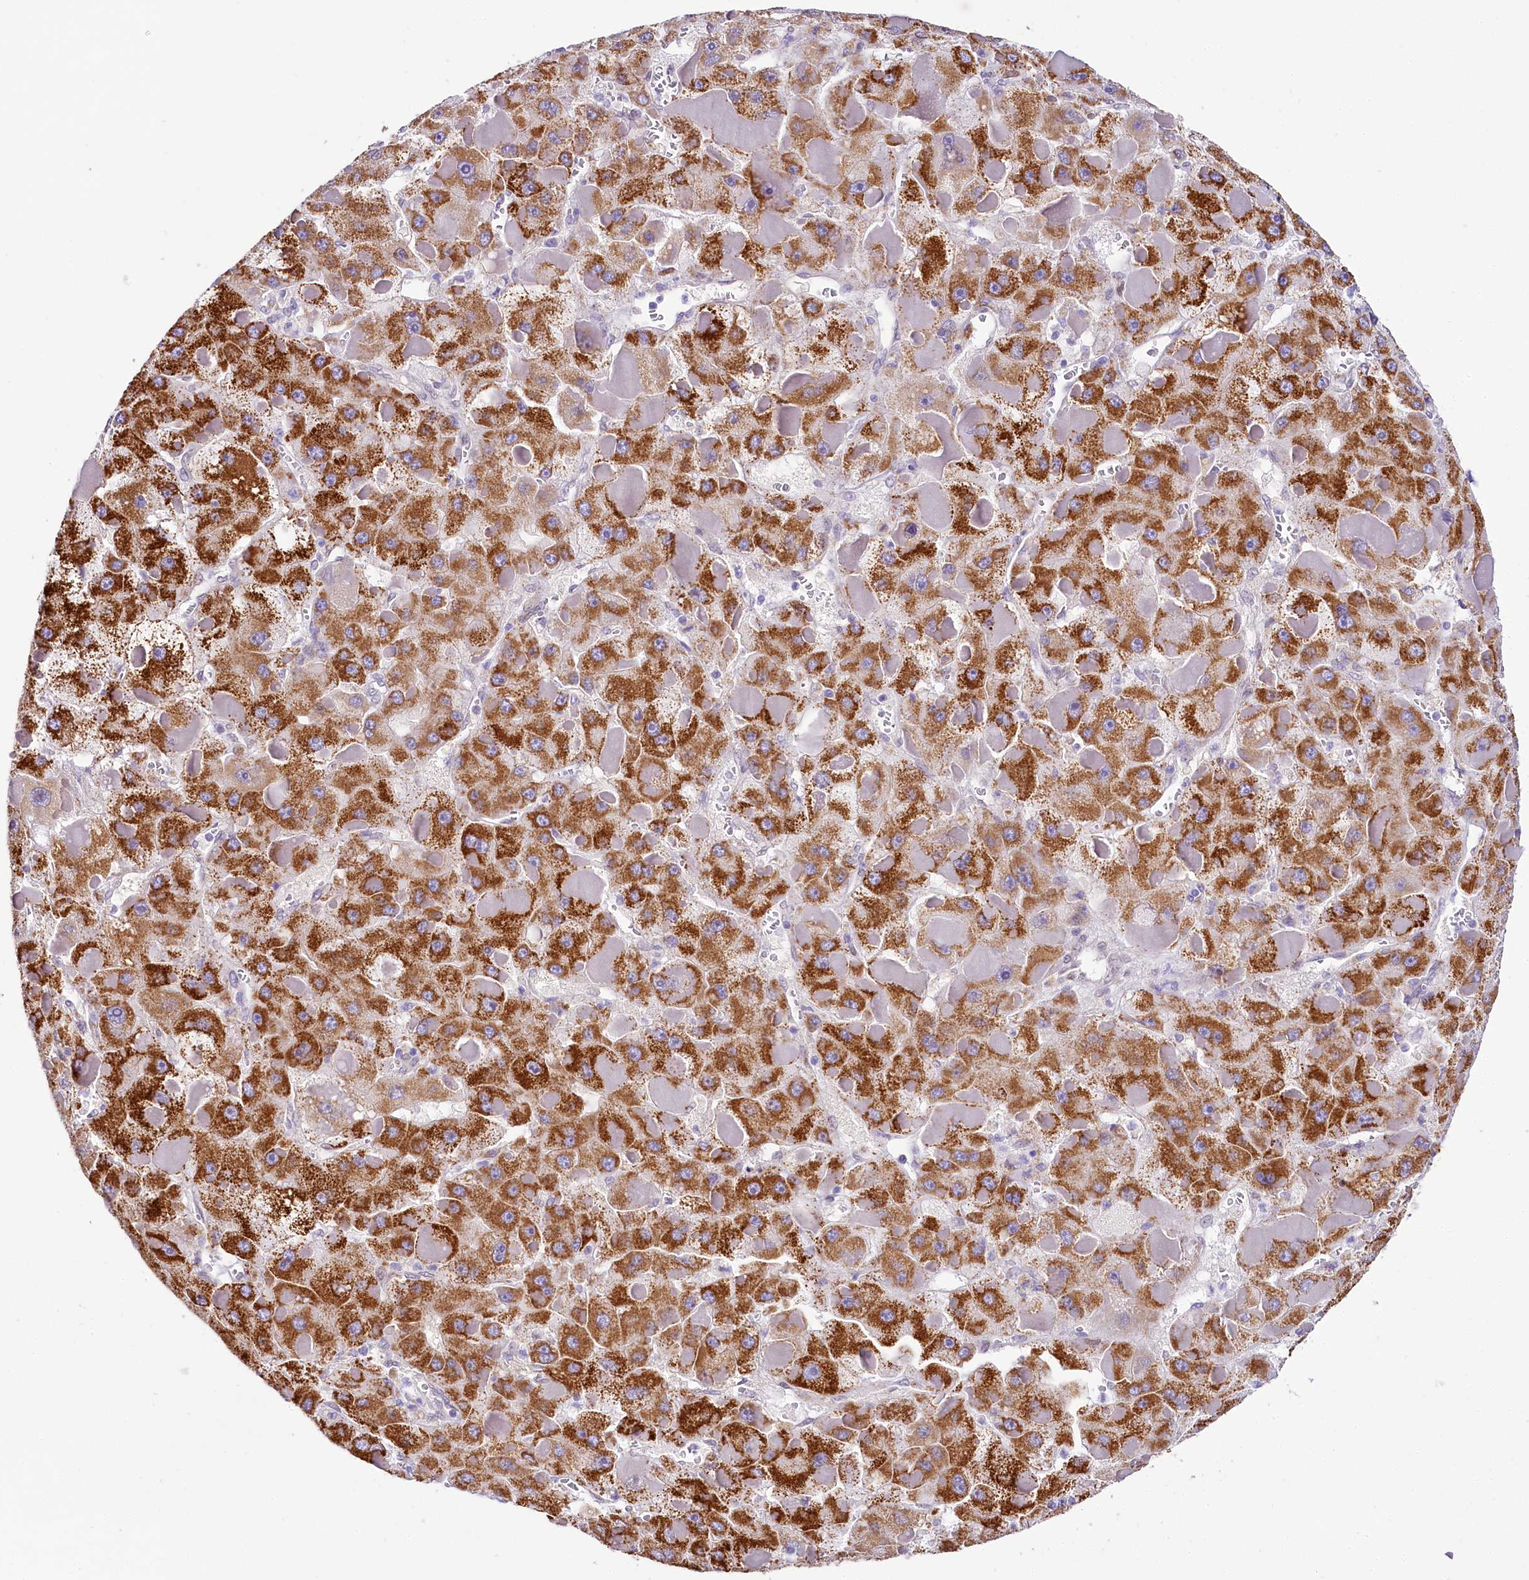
{"staining": {"intensity": "strong", "quantity": ">75%", "location": "cytoplasmic/membranous"}, "tissue": "liver cancer", "cell_type": "Tumor cells", "image_type": "cancer", "snomed": [{"axis": "morphology", "description": "Carcinoma, Hepatocellular, NOS"}, {"axis": "topography", "description": "Liver"}], "caption": "Liver cancer (hepatocellular carcinoma) tissue displays strong cytoplasmic/membranous expression in approximately >75% of tumor cells, visualized by immunohistochemistry.", "gene": "PPIP5K2", "patient": {"sex": "female", "age": 73}}